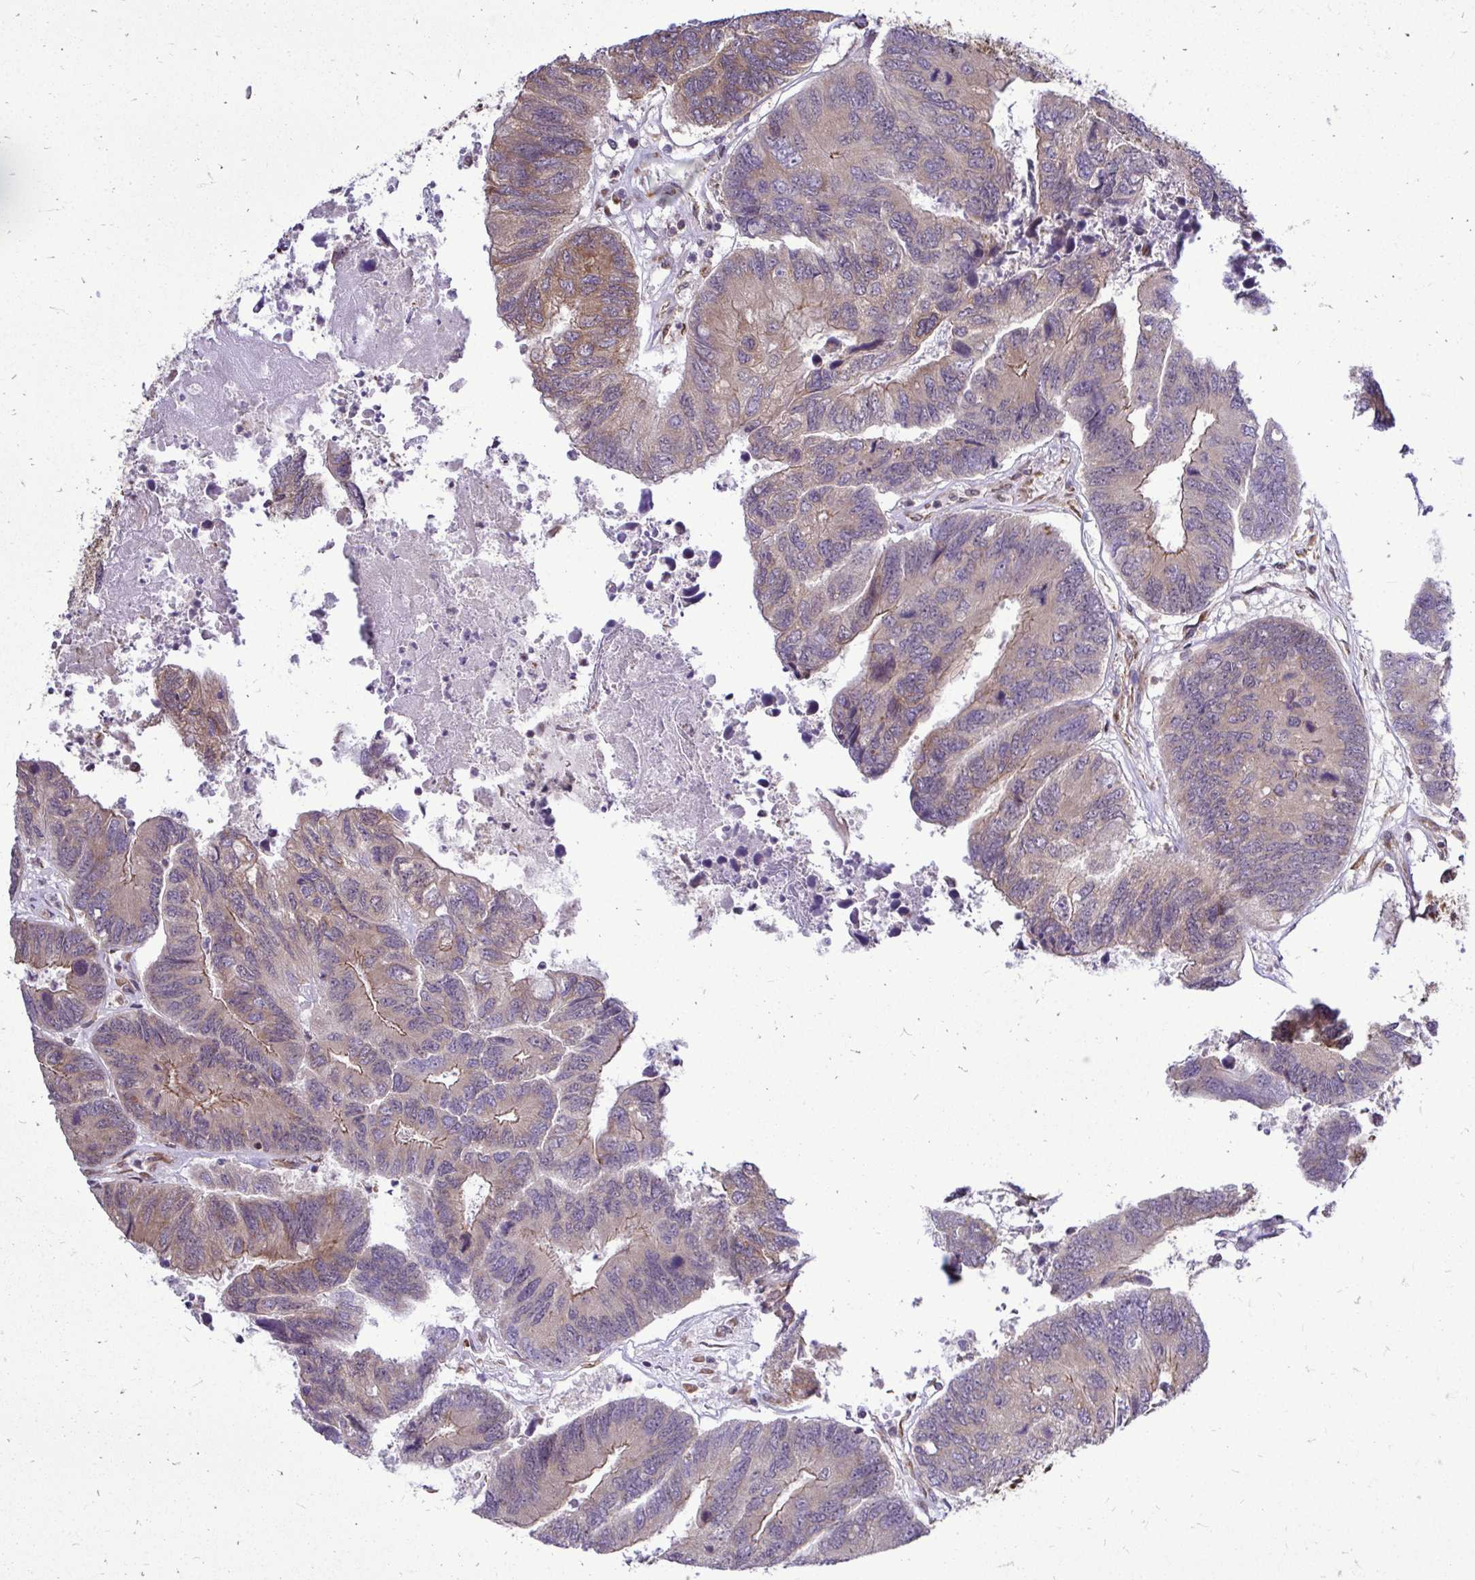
{"staining": {"intensity": "weak", "quantity": ">75%", "location": "cytoplasmic/membranous"}, "tissue": "colorectal cancer", "cell_type": "Tumor cells", "image_type": "cancer", "snomed": [{"axis": "morphology", "description": "Adenocarcinoma, NOS"}, {"axis": "topography", "description": "Colon"}], "caption": "Adenocarcinoma (colorectal) stained with a protein marker demonstrates weak staining in tumor cells.", "gene": "FMR1", "patient": {"sex": "female", "age": 67}}